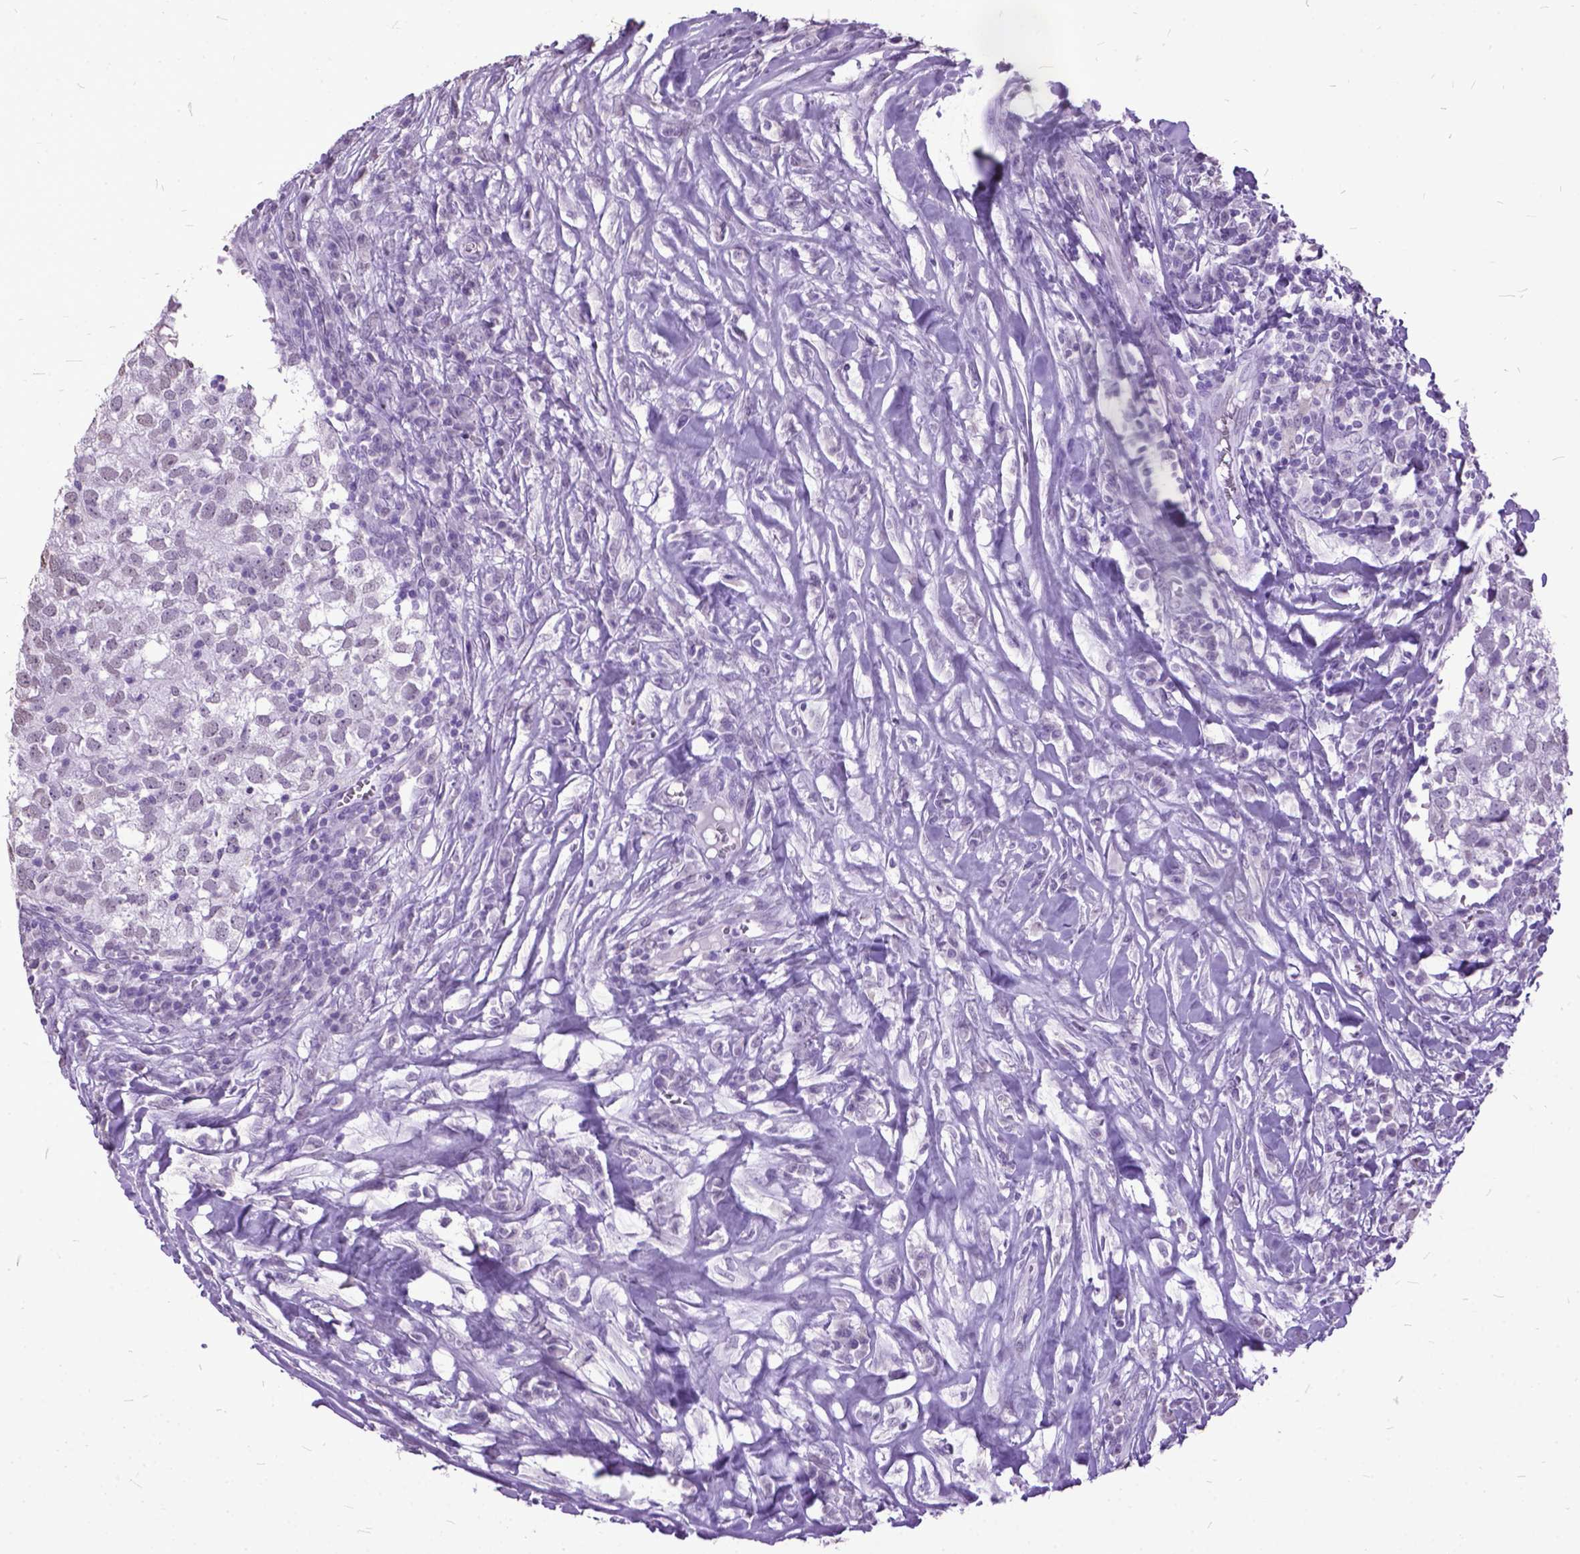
{"staining": {"intensity": "negative", "quantity": "none", "location": "none"}, "tissue": "breast cancer", "cell_type": "Tumor cells", "image_type": "cancer", "snomed": [{"axis": "morphology", "description": "Duct carcinoma"}, {"axis": "topography", "description": "Breast"}], "caption": "There is no significant positivity in tumor cells of breast invasive ductal carcinoma.", "gene": "MARCHF10", "patient": {"sex": "female", "age": 30}}